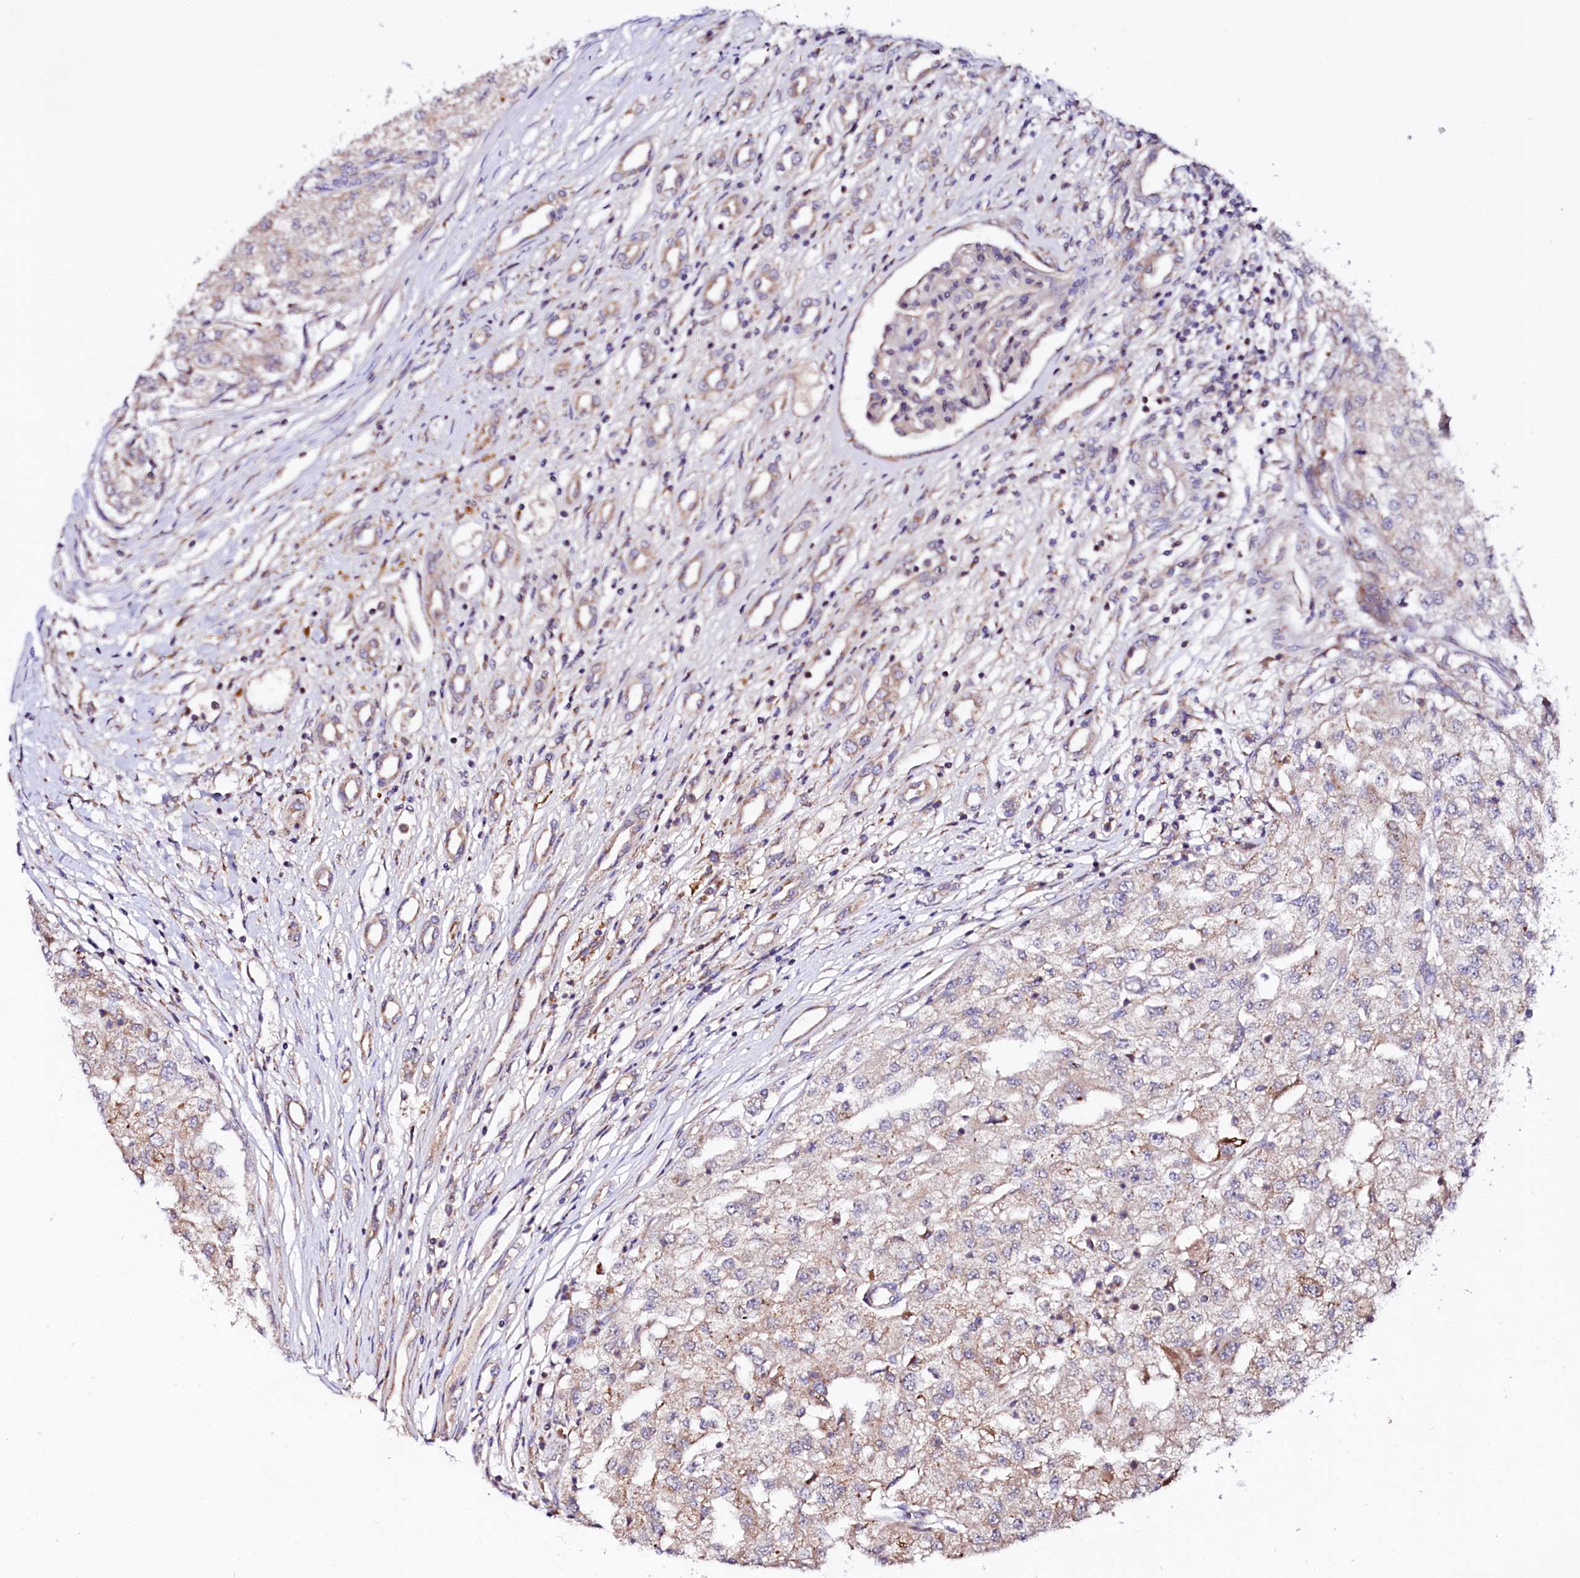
{"staining": {"intensity": "weak", "quantity": "<25%", "location": "cytoplasmic/membranous"}, "tissue": "renal cancer", "cell_type": "Tumor cells", "image_type": "cancer", "snomed": [{"axis": "morphology", "description": "Adenocarcinoma, NOS"}, {"axis": "topography", "description": "Kidney"}], "caption": "IHC histopathology image of human renal cancer stained for a protein (brown), which displays no staining in tumor cells.", "gene": "UBE3C", "patient": {"sex": "female", "age": 54}}